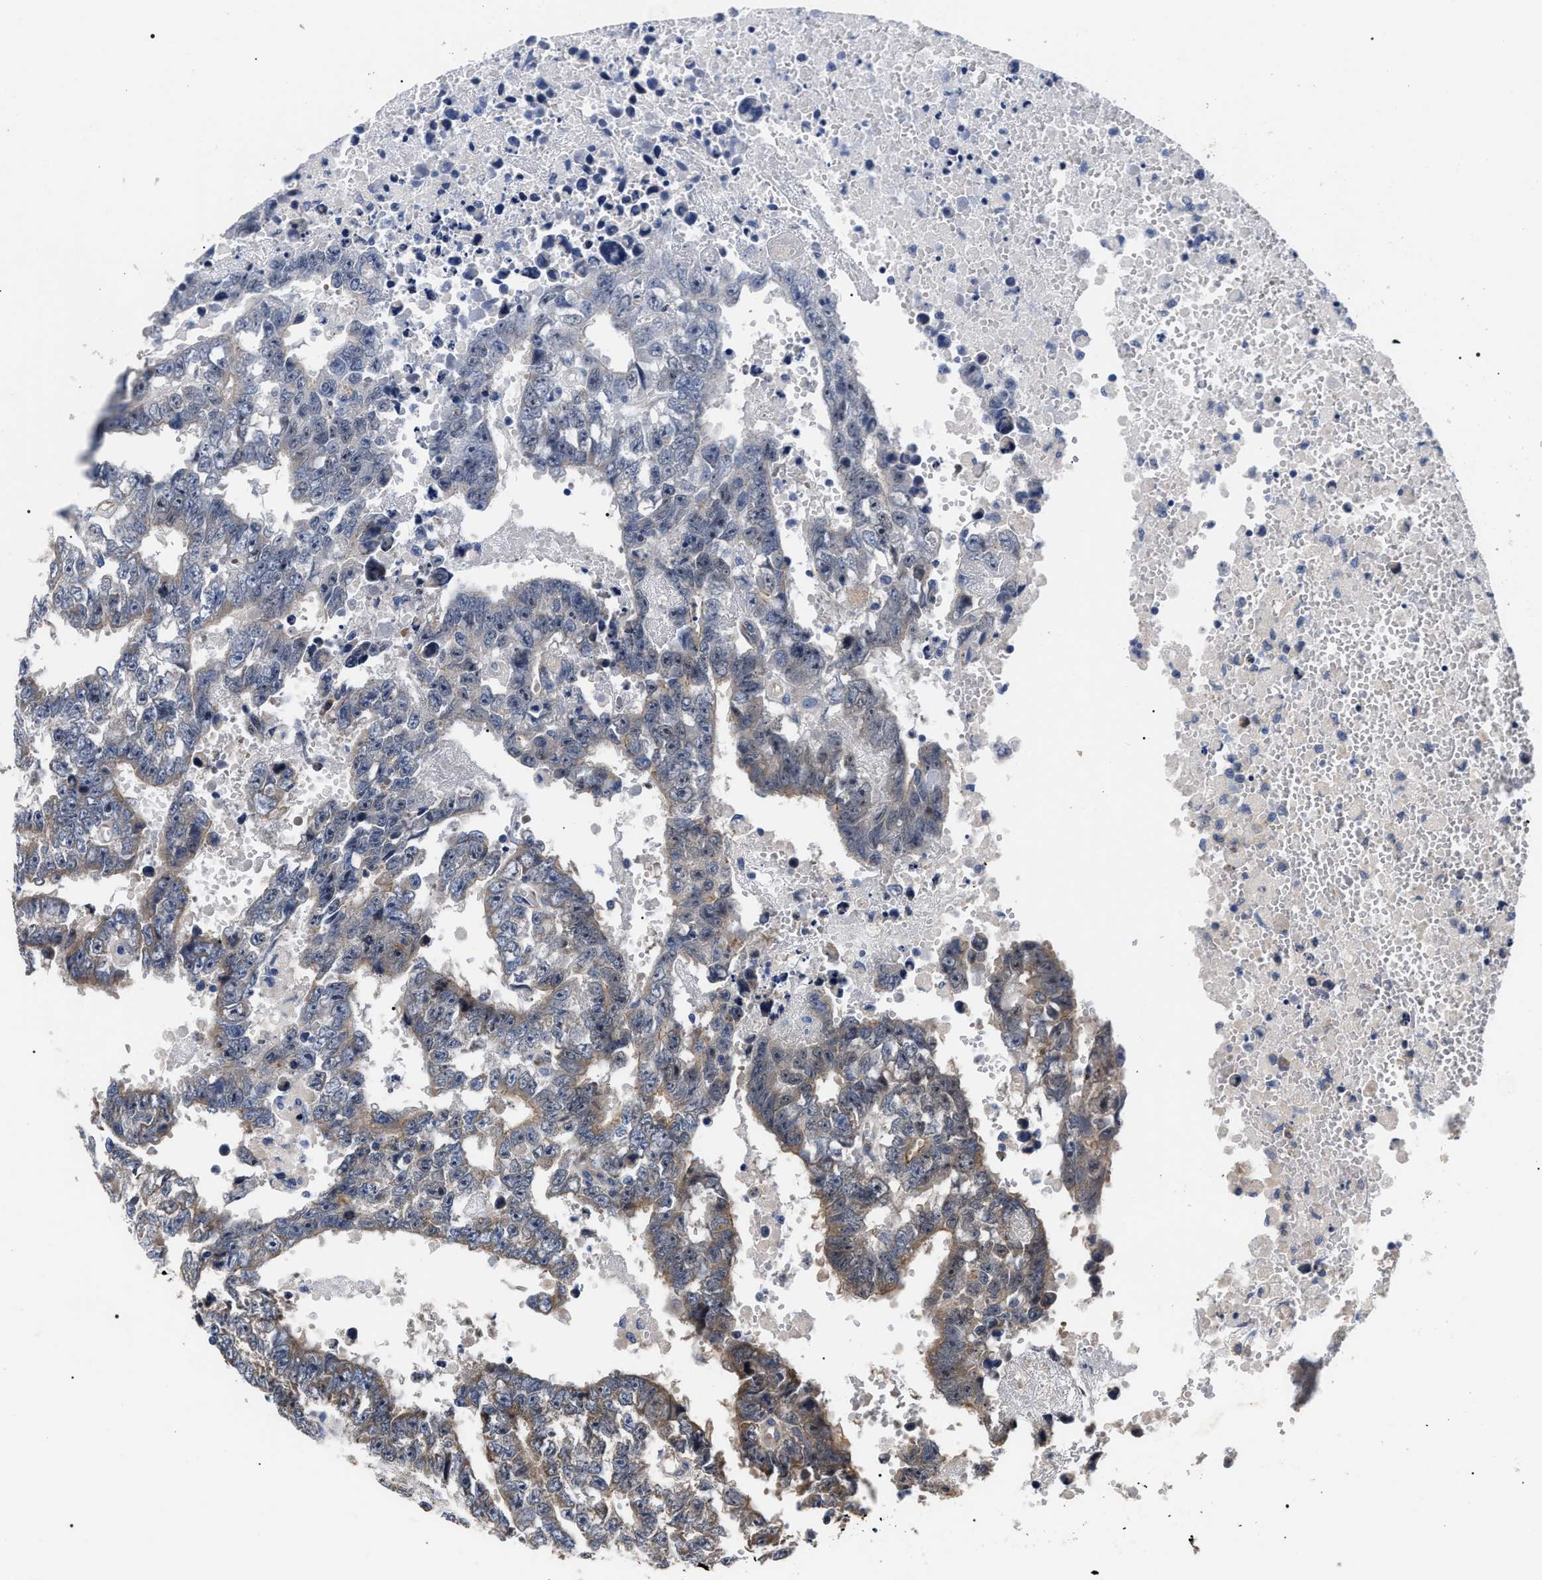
{"staining": {"intensity": "weak", "quantity": "25%-75%", "location": "cytoplasmic/membranous"}, "tissue": "testis cancer", "cell_type": "Tumor cells", "image_type": "cancer", "snomed": [{"axis": "morphology", "description": "Carcinoma, Embryonal, NOS"}, {"axis": "topography", "description": "Testis"}], "caption": "The immunohistochemical stain labels weak cytoplasmic/membranous positivity in tumor cells of embryonal carcinoma (testis) tissue.", "gene": "MIS18A", "patient": {"sex": "male", "age": 25}}